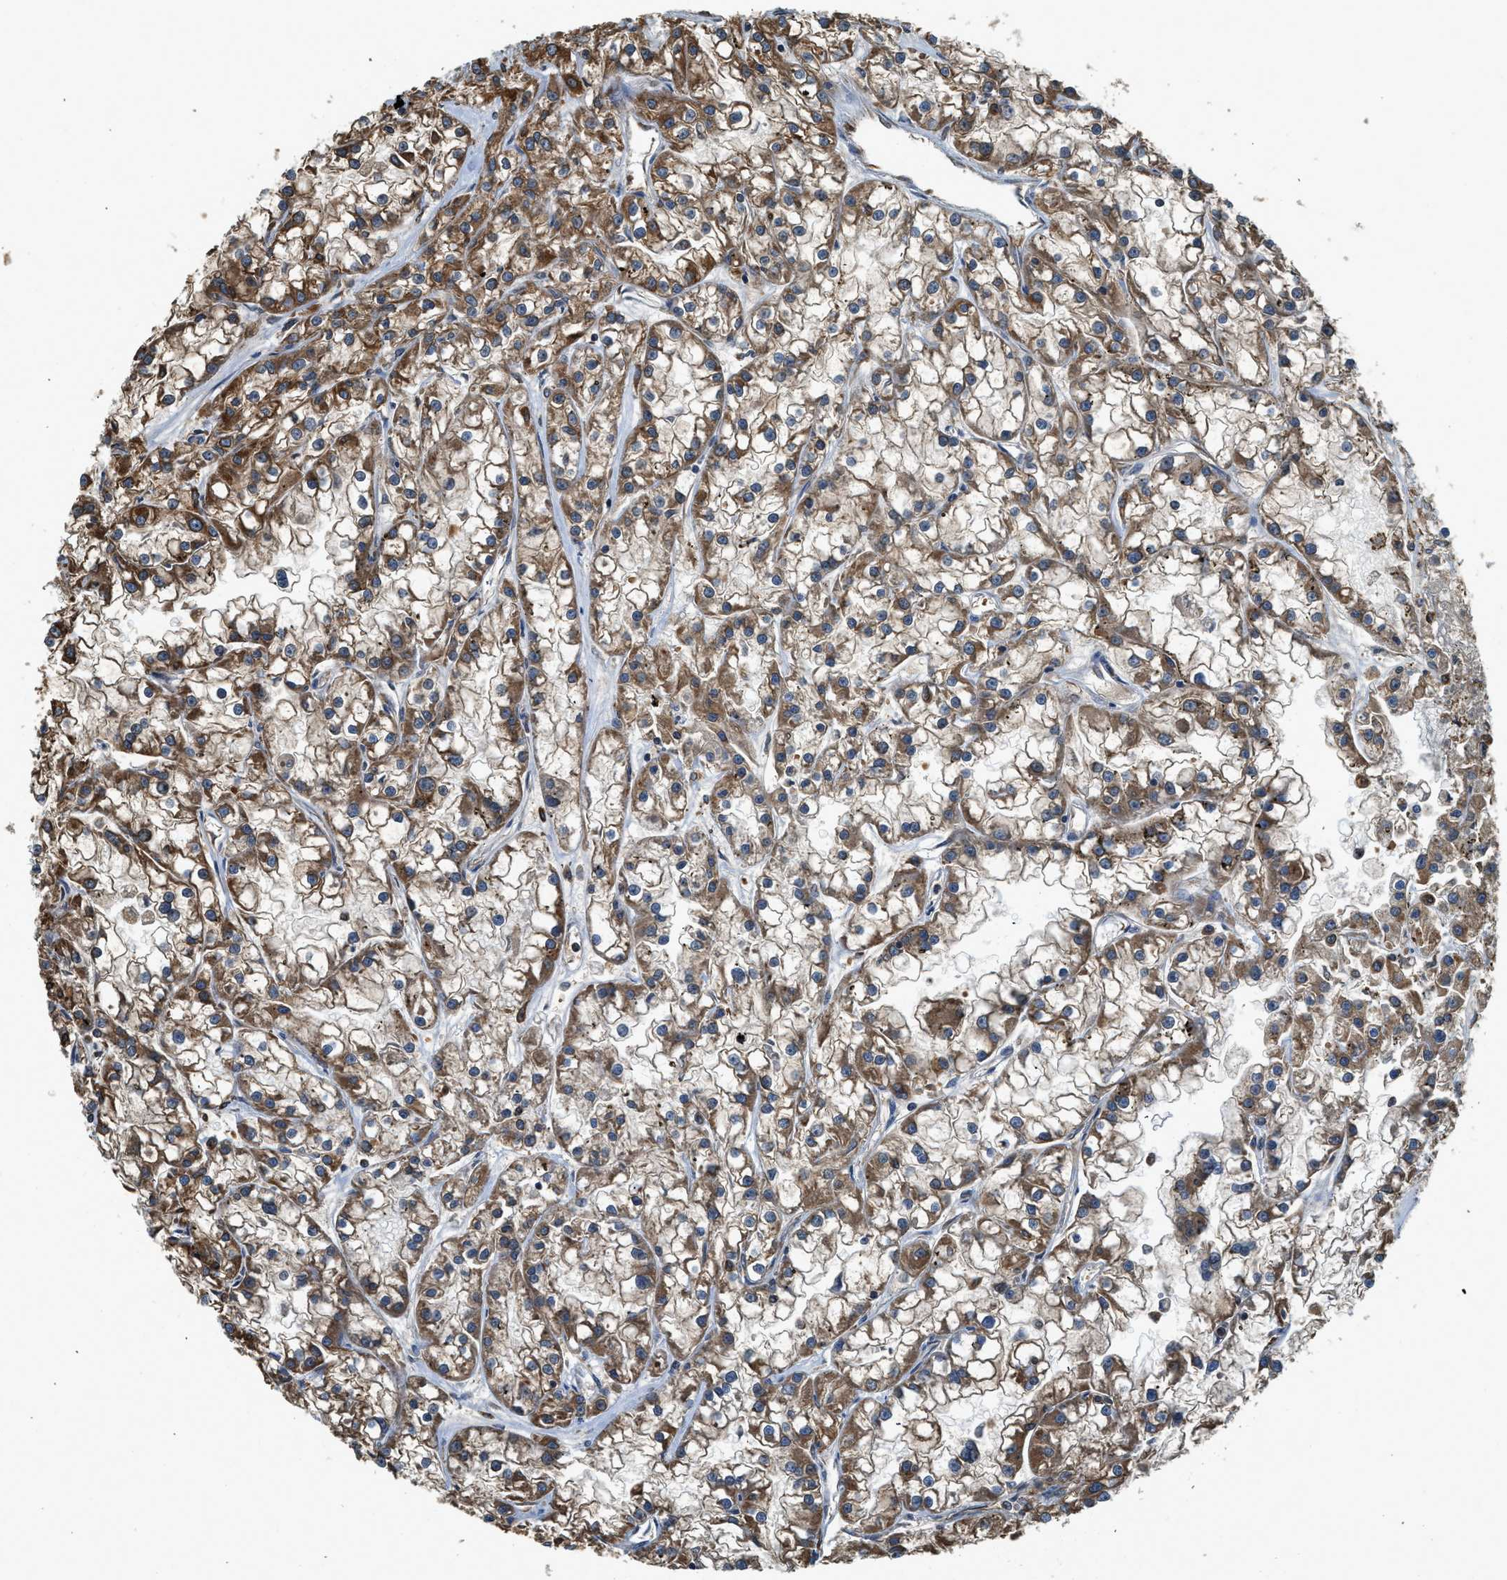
{"staining": {"intensity": "moderate", "quantity": ">75%", "location": "cytoplasmic/membranous"}, "tissue": "renal cancer", "cell_type": "Tumor cells", "image_type": "cancer", "snomed": [{"axis": "morphology", "description": "Adenocarcinoma, NOS"}, {"axis": "topography", "description": "Kidney"}], "caption": "Protein expression analysis of human renal cancer reveals moderate cytoplasmic/membranous positivity in about >75% of tumor cells. Immunohistochemistry stains the protein in brown and the nuclei are stained blue.", "gene": "BCAP31", "patient": {"sex": "female", "age": 52}}